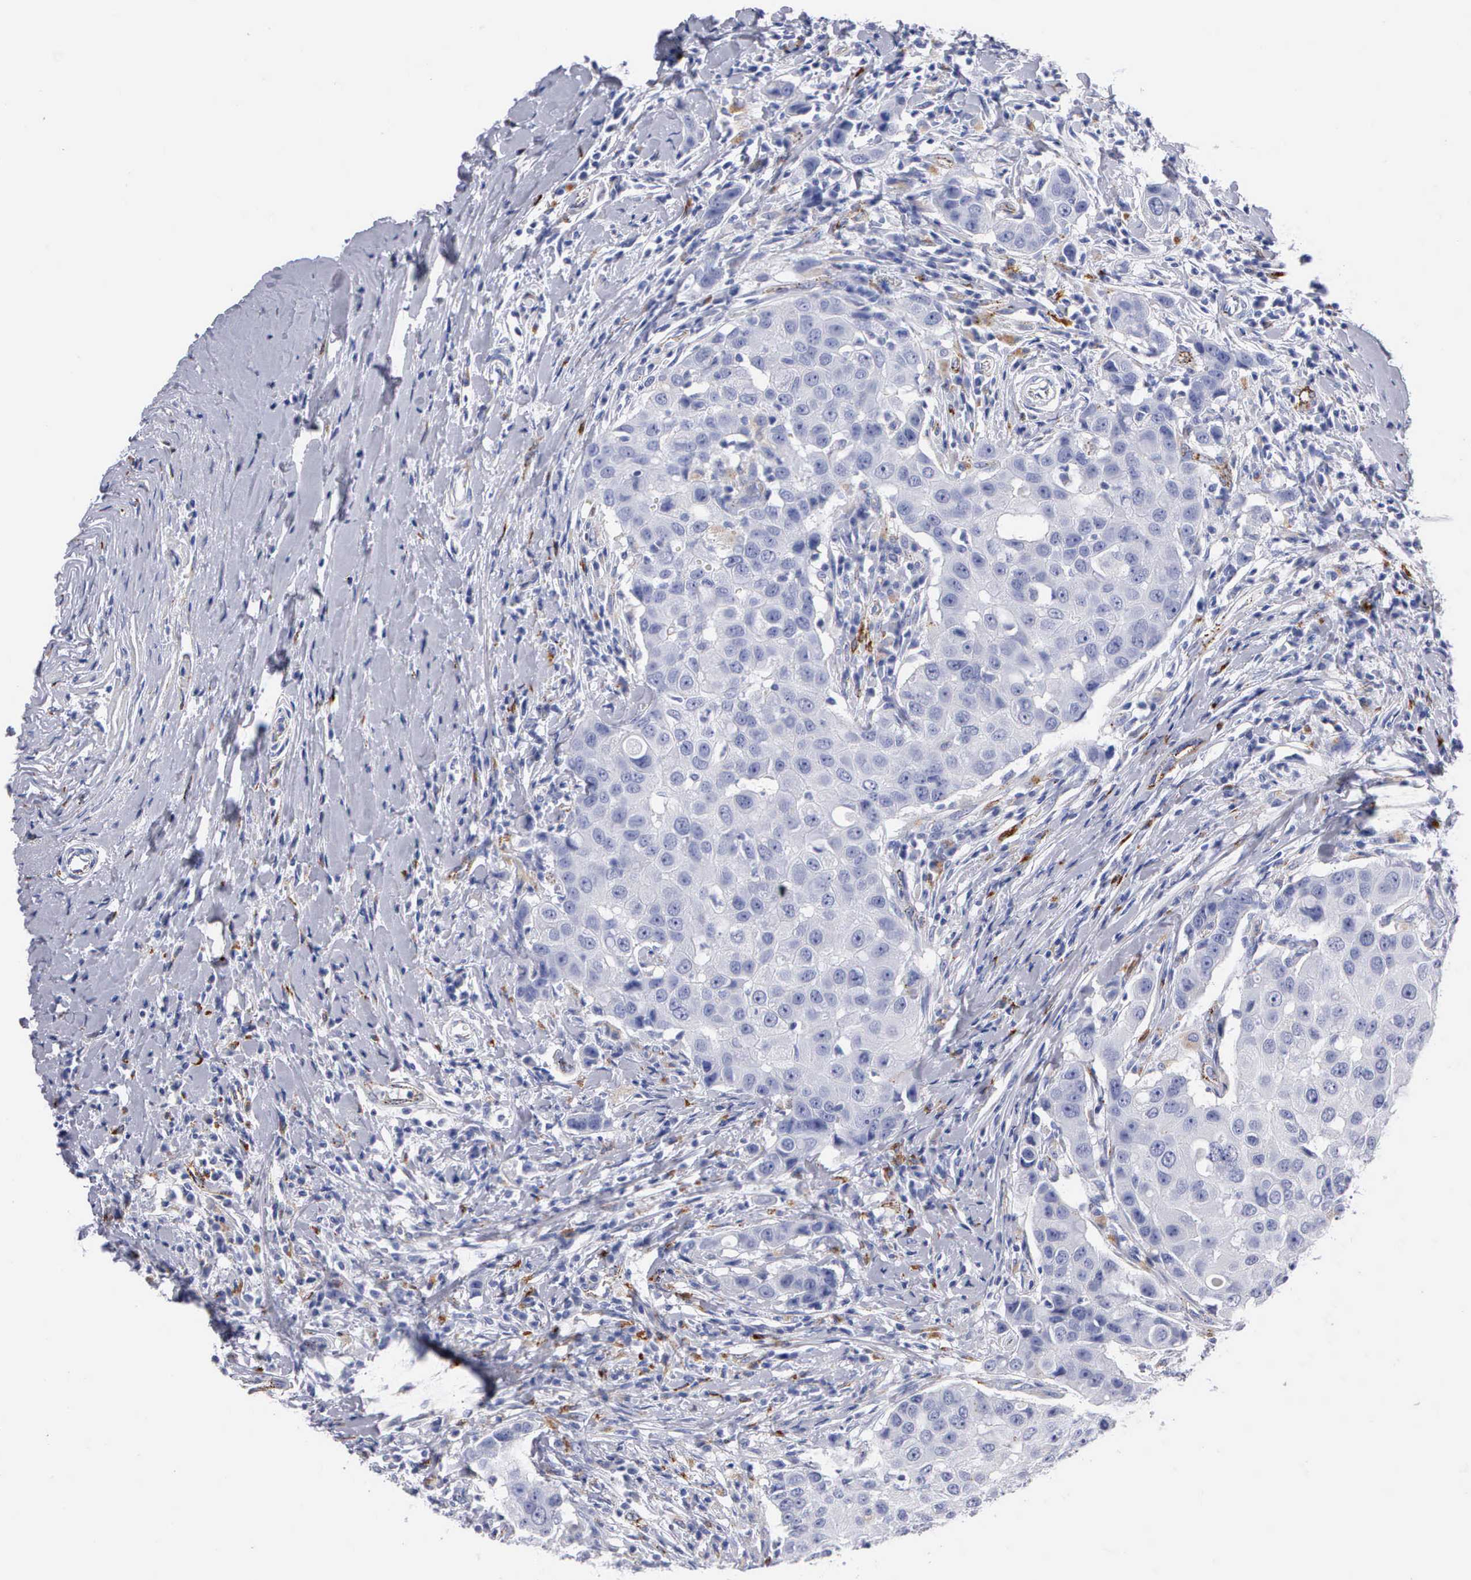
{"staining": {"intensity": "negative", "quantity": "none", "location": "none"}, "tissue": "breast cancer", "cell_type": "Tumor cells", "image_type": "cancer", "snomed": [{"axis": "morphology", "description": "Duct carcinoma"}, {"axis": "topography", "description": "Breast"}], "caption": "A high-resolution histopathology image shows IHC staining of breast cancer, which reveals no significant staining in tumor cells. Nuclei are stained in blue.", "gene": "CTSL", "patient": {"sex": "female", "age": 27}}